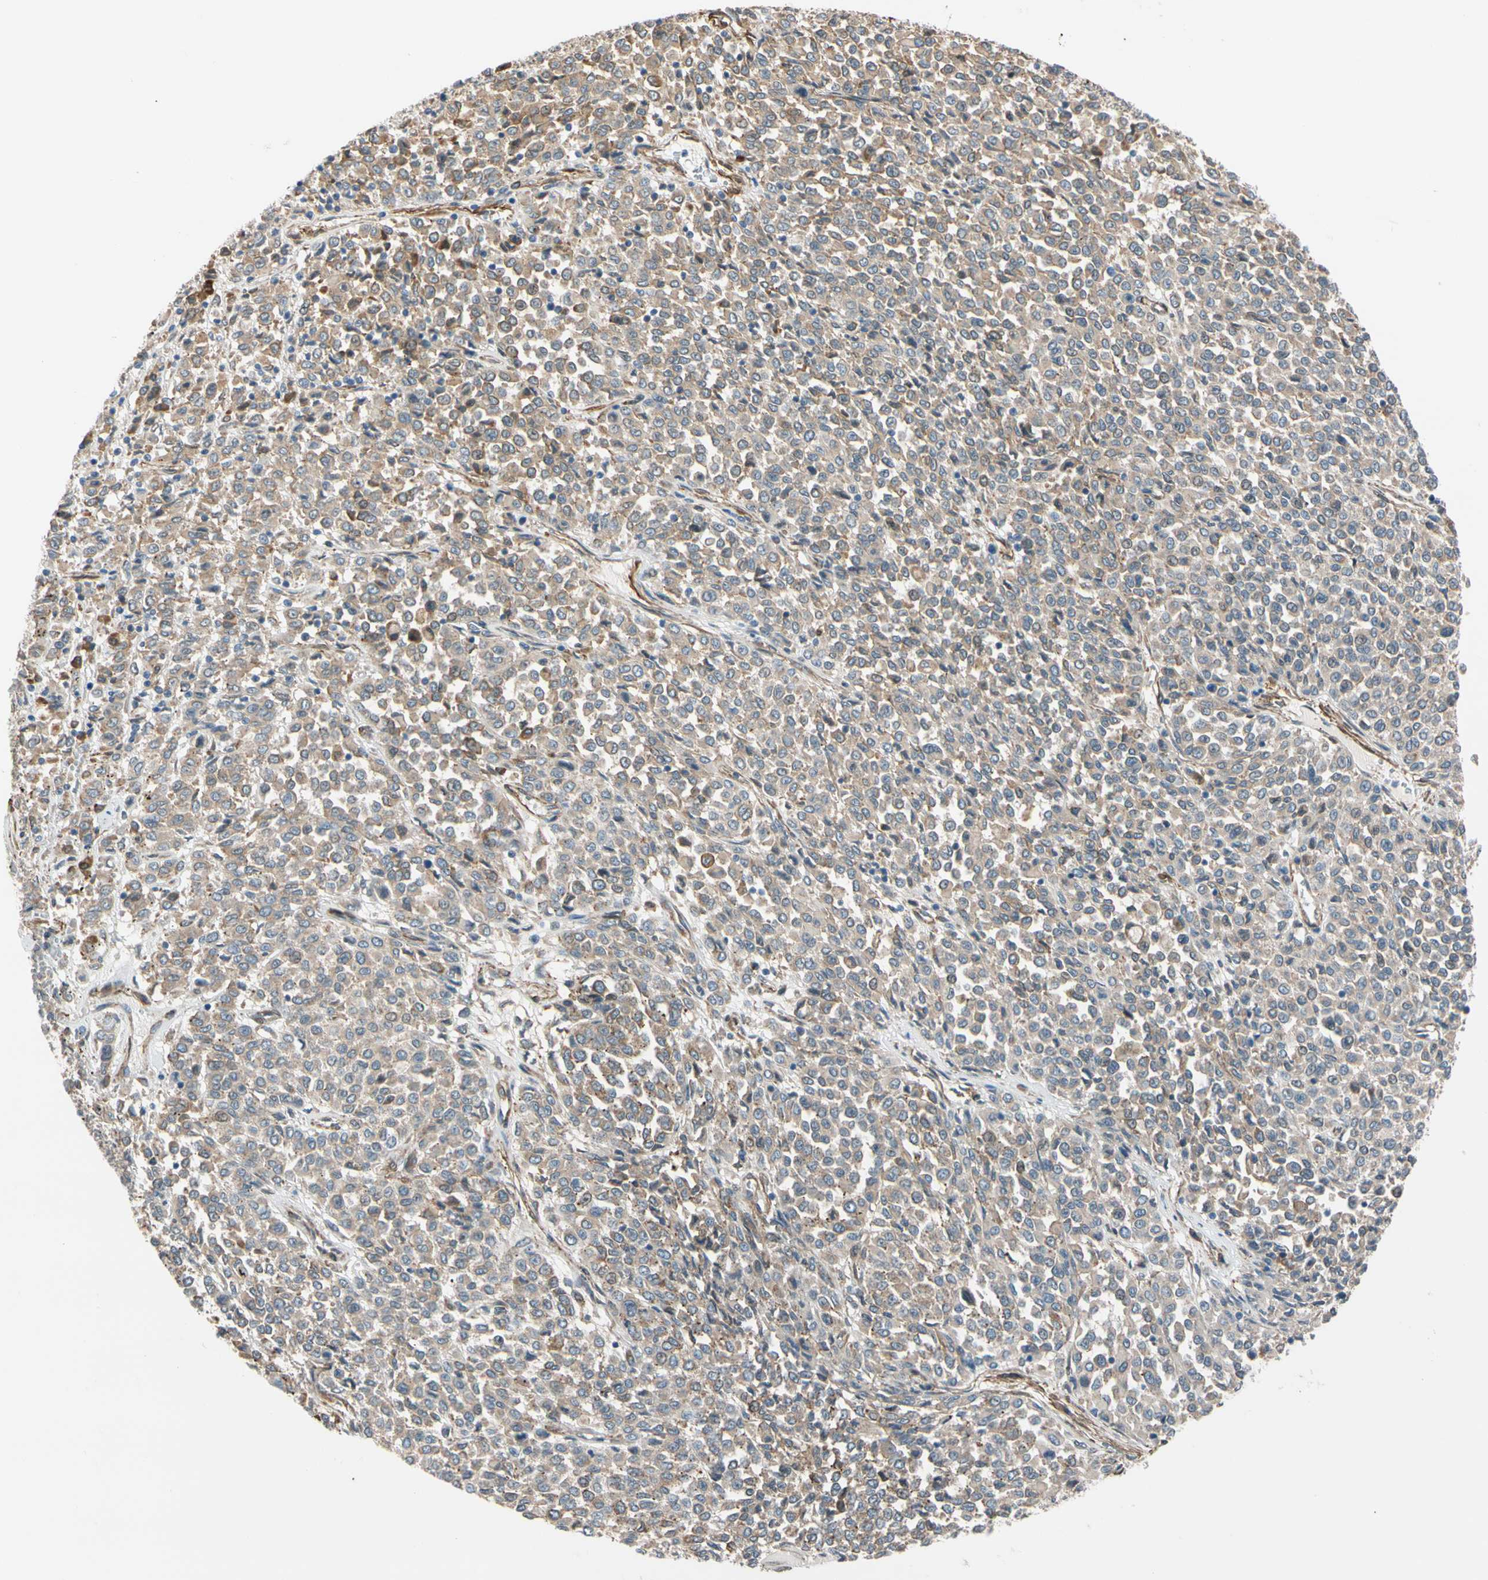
{"staining": {"intensity": "weak", "quantity": ">75%", "location": "cytoplasmic/membranous"}, "tissue": "melanoma", "cell_type": "Tumor cells", "image_type": "cancer", "snomed": [{"axis": "morphology", "description": "Malignant melanoma, Metastatic site"}, {"axis": "topography", "description": "Pancreas"}], "caption": "IHC (DAB) staining of human melanoma exhibits weak cytoplasmic/membranous protein staining in approximately >75% of tumor cells.", "gene": "LIMK2", "patient": {"sex": "female", "age": 30}}